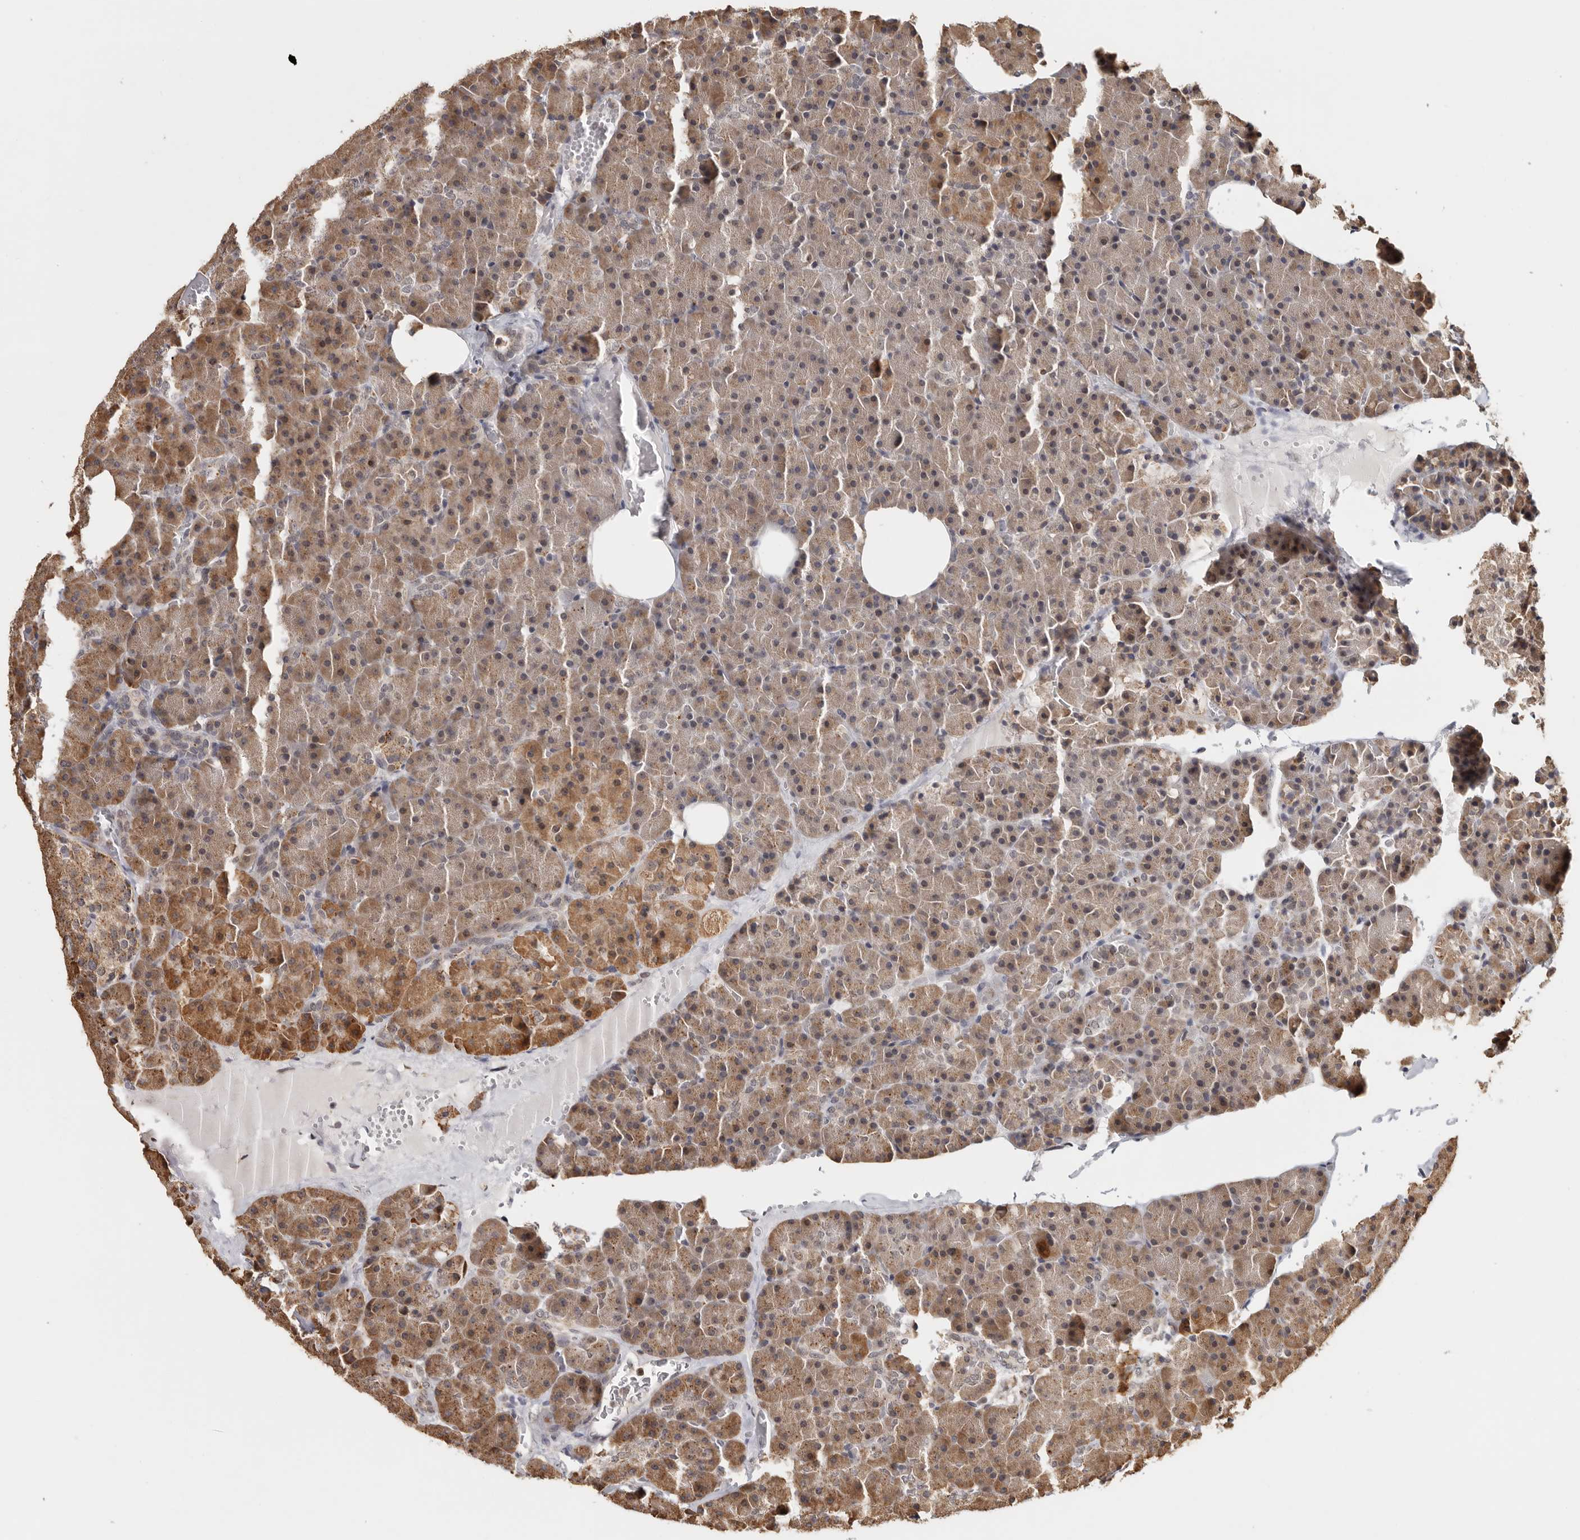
{"staining": {"intensity": "moderate", "quantity": ">75%", "location": "cytoplasmic/membranous"}, "tissue": "pancreas", "cell_type": "Exocrine glandular cells", "image_type": "normal", "snomed": [{"axis": "morphology", "description": "Normal tissue, NOS"}, {"axis": "morphology", "description": "Carcinoid, malignant, NOS"}, {"axis": "topography", "description": "Pancreas"}], "caption": "An immunohistochemistry micrograph of benign tissue is shown. Protein staining in brown shows moderate cytoplasmic/membranous positivity in pancreas within exocrine glandular cells. The staining was performed using DAB (3,3'-diaminobenzidine), with brown indicating positive protein expression. Nuclei are stained blue with hematoxylin.", "gene": "ZNF83", "patient": {"sex": "female", "age": 35}}